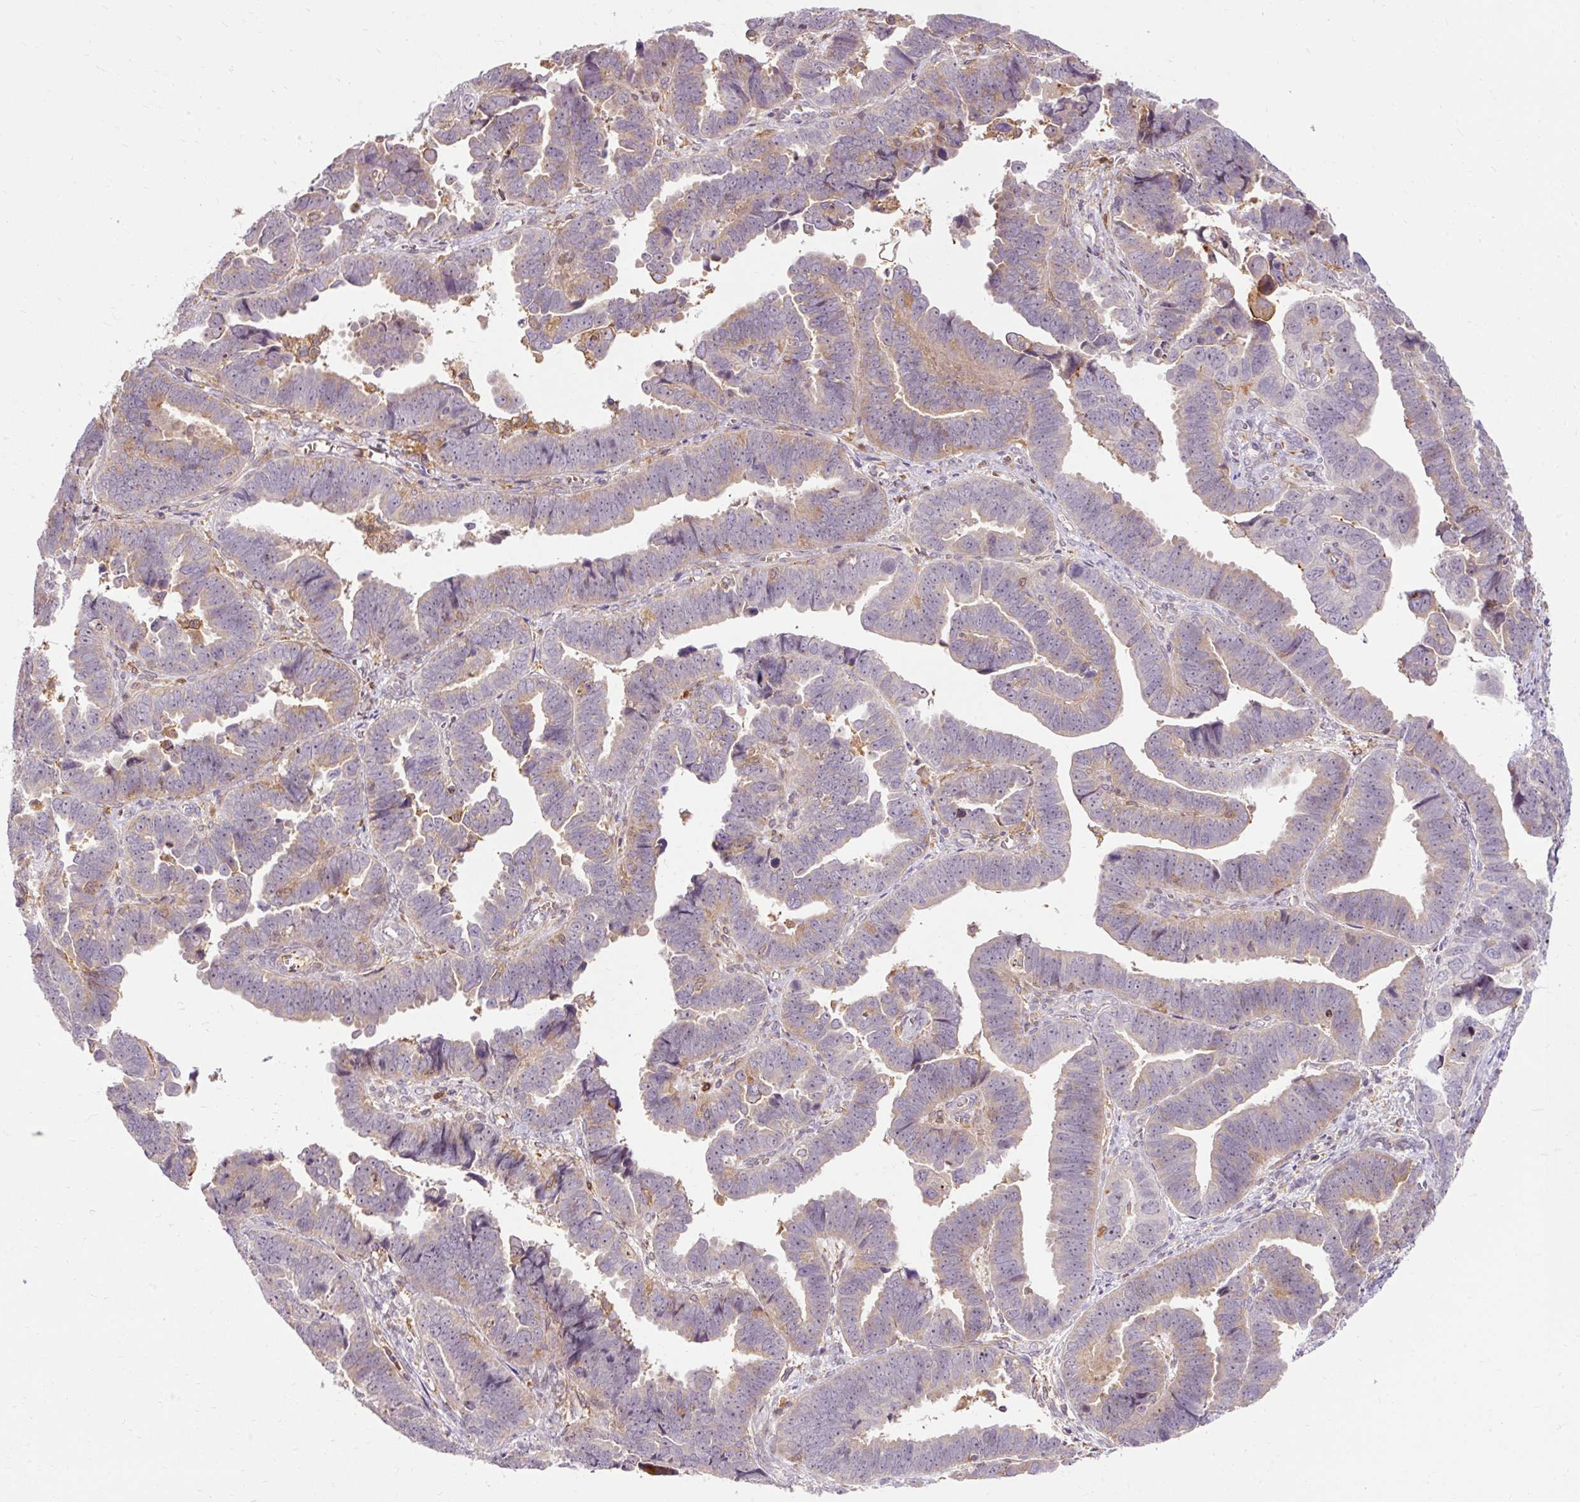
{"staining": {"intensity": "weak", "quantity": "25%-75%", "location": "cytoplasmic/membranous"}, "tissue": "endometrial cancer", "cell_type": "Tumor cells", "image_type": "cancer", "snomed": [{"axis": "morphology", "description": "Adenocarcinoma, NOS"}, {"axis": "topography", "description": "Endometrium"}], "caption": "A high-resolution image shows immunohistochemistry staining of endometrial cancer (adenocarcinoma), which demonstrates weak cytoplasmic/membranous positivity in about 25%-75% of tumor cells.", "gene": "CEBPZ", "patient": {"sex": "female", "age": 75}}